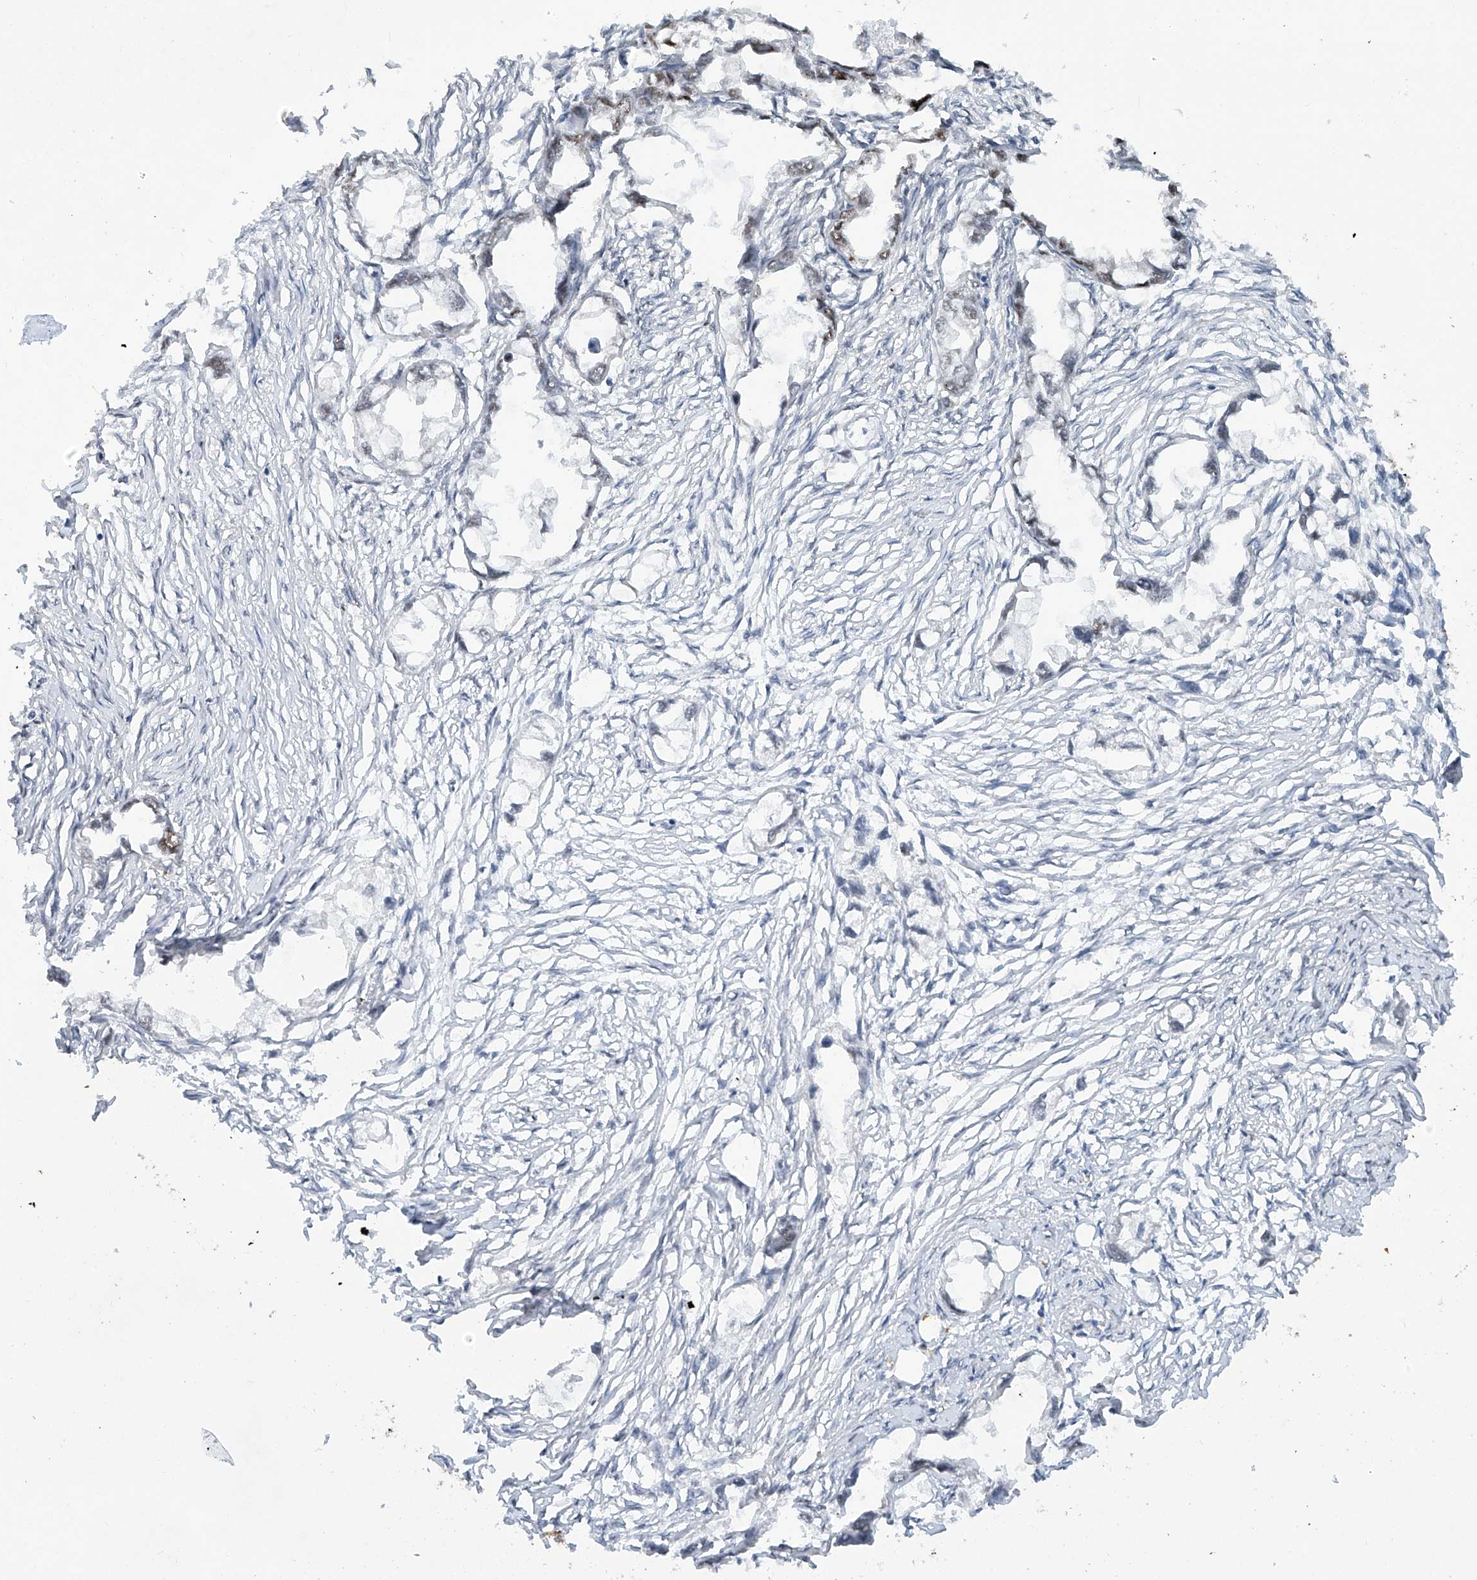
{"staining": {"intensity": "weak", "quantity": "<25%", "location": "nuclear"}, "tissue": "endometrial cancer", "cell_type": "Tumor cells", "image_type": "cancer", "snomed": [{"axis": "morphology", "description": "Adenocarcinoma, NOS"}, {"axis": "morphology", "description": "Adenocarcinoma, metastatic, NOS"}, {"axis": "topography", "description": "Adipose tissue"}, {"axis": "topography", "description": "Endometrium"}], "caption": "Immunohistochemistry (IHC) micrograph of endometrial cancer stained for a protein (brown), which exhibits no staining in tumor cells.", "gene": "RPAIN", "patient": {"sex": "female", "age": 67}}